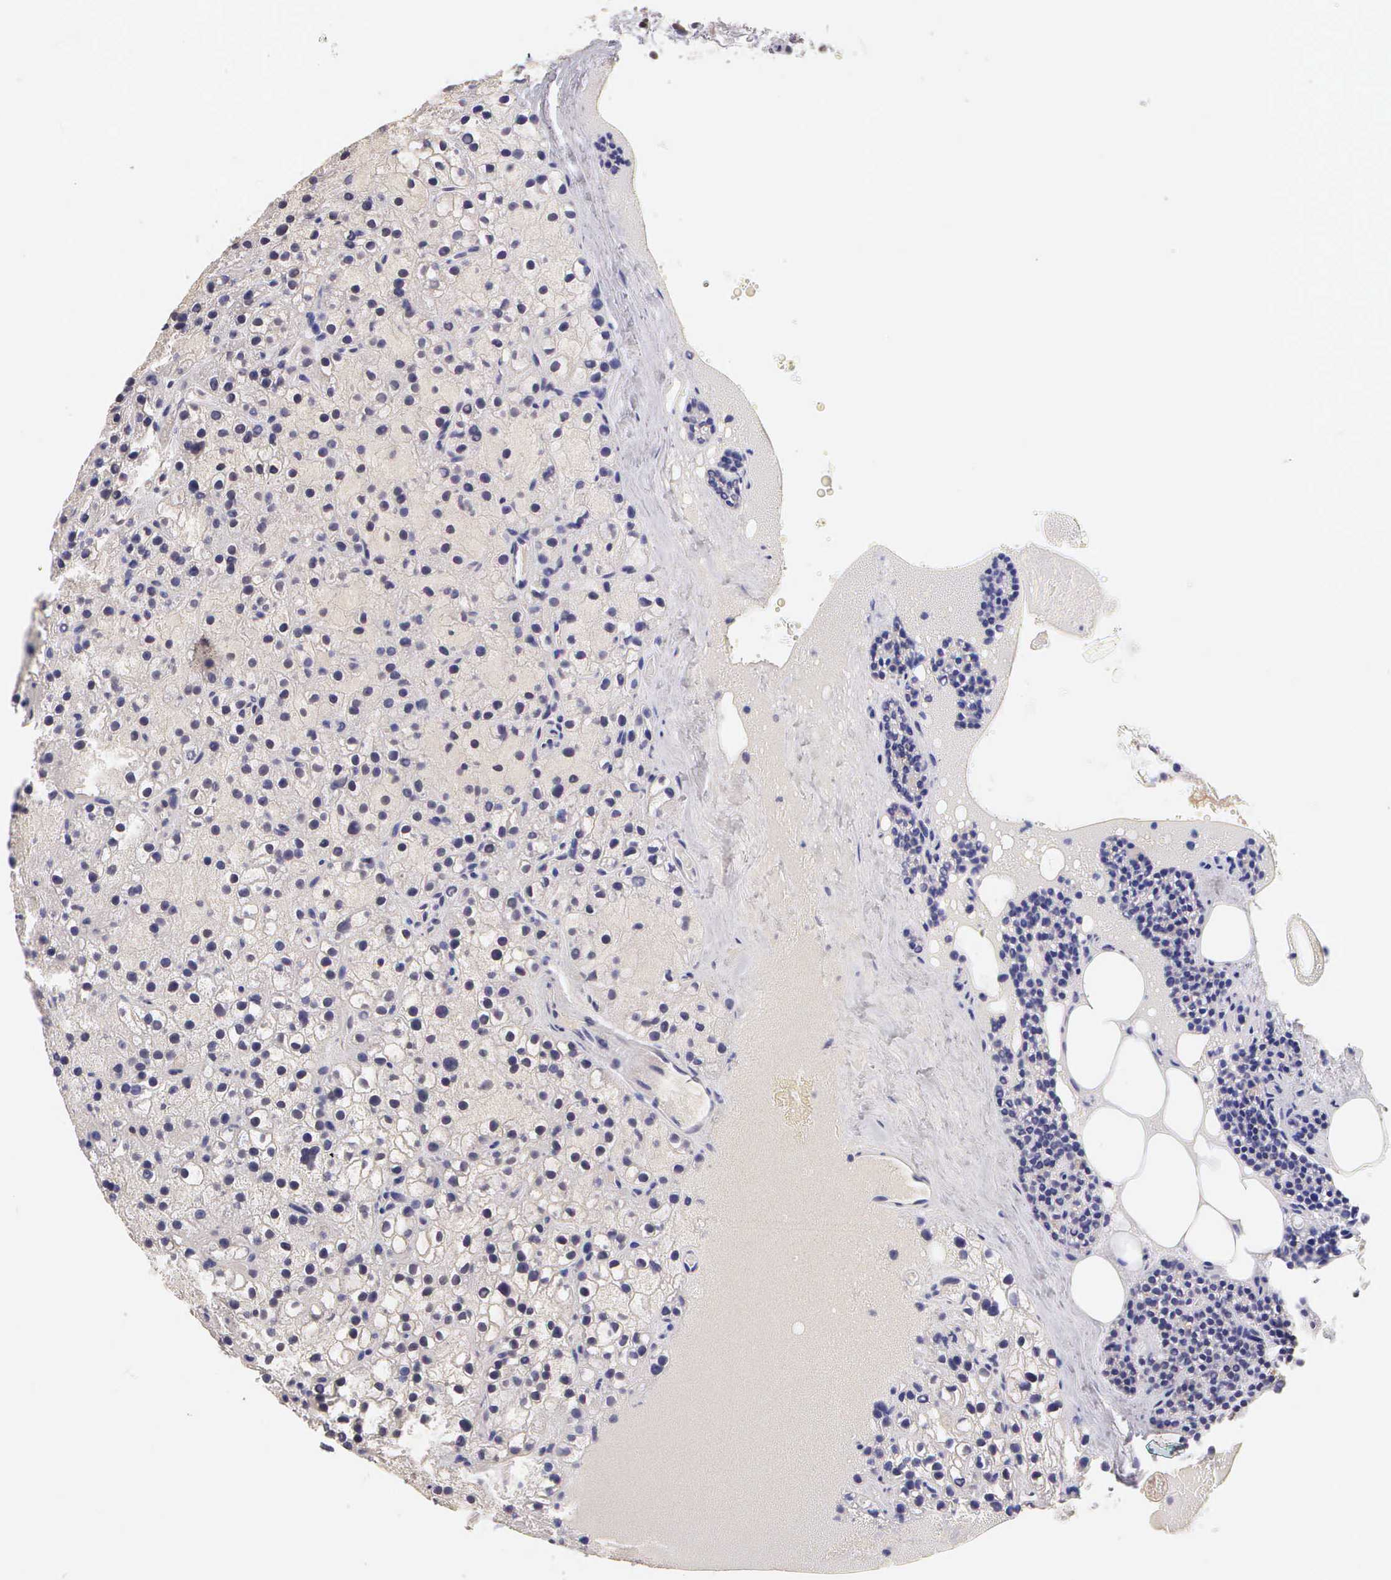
{"staining": {"intensity": "negative", "quantity": "none", "location": "none"}, "tissue": "parathyroid gland", "cell_type": "Glandular cells", "image_type": "normal", "snomed": [{"axis": "morphology", "description": "Normal tissue, NOS"}, {"axis": "topography", "description": "Parathyroid gland"}], "caption": "Protein analysis of benign parathyroid gland demonstrates no significant staining in glandular cells.", "gene": "MKI67", "patient": {"sex": "female", "age": 71}}